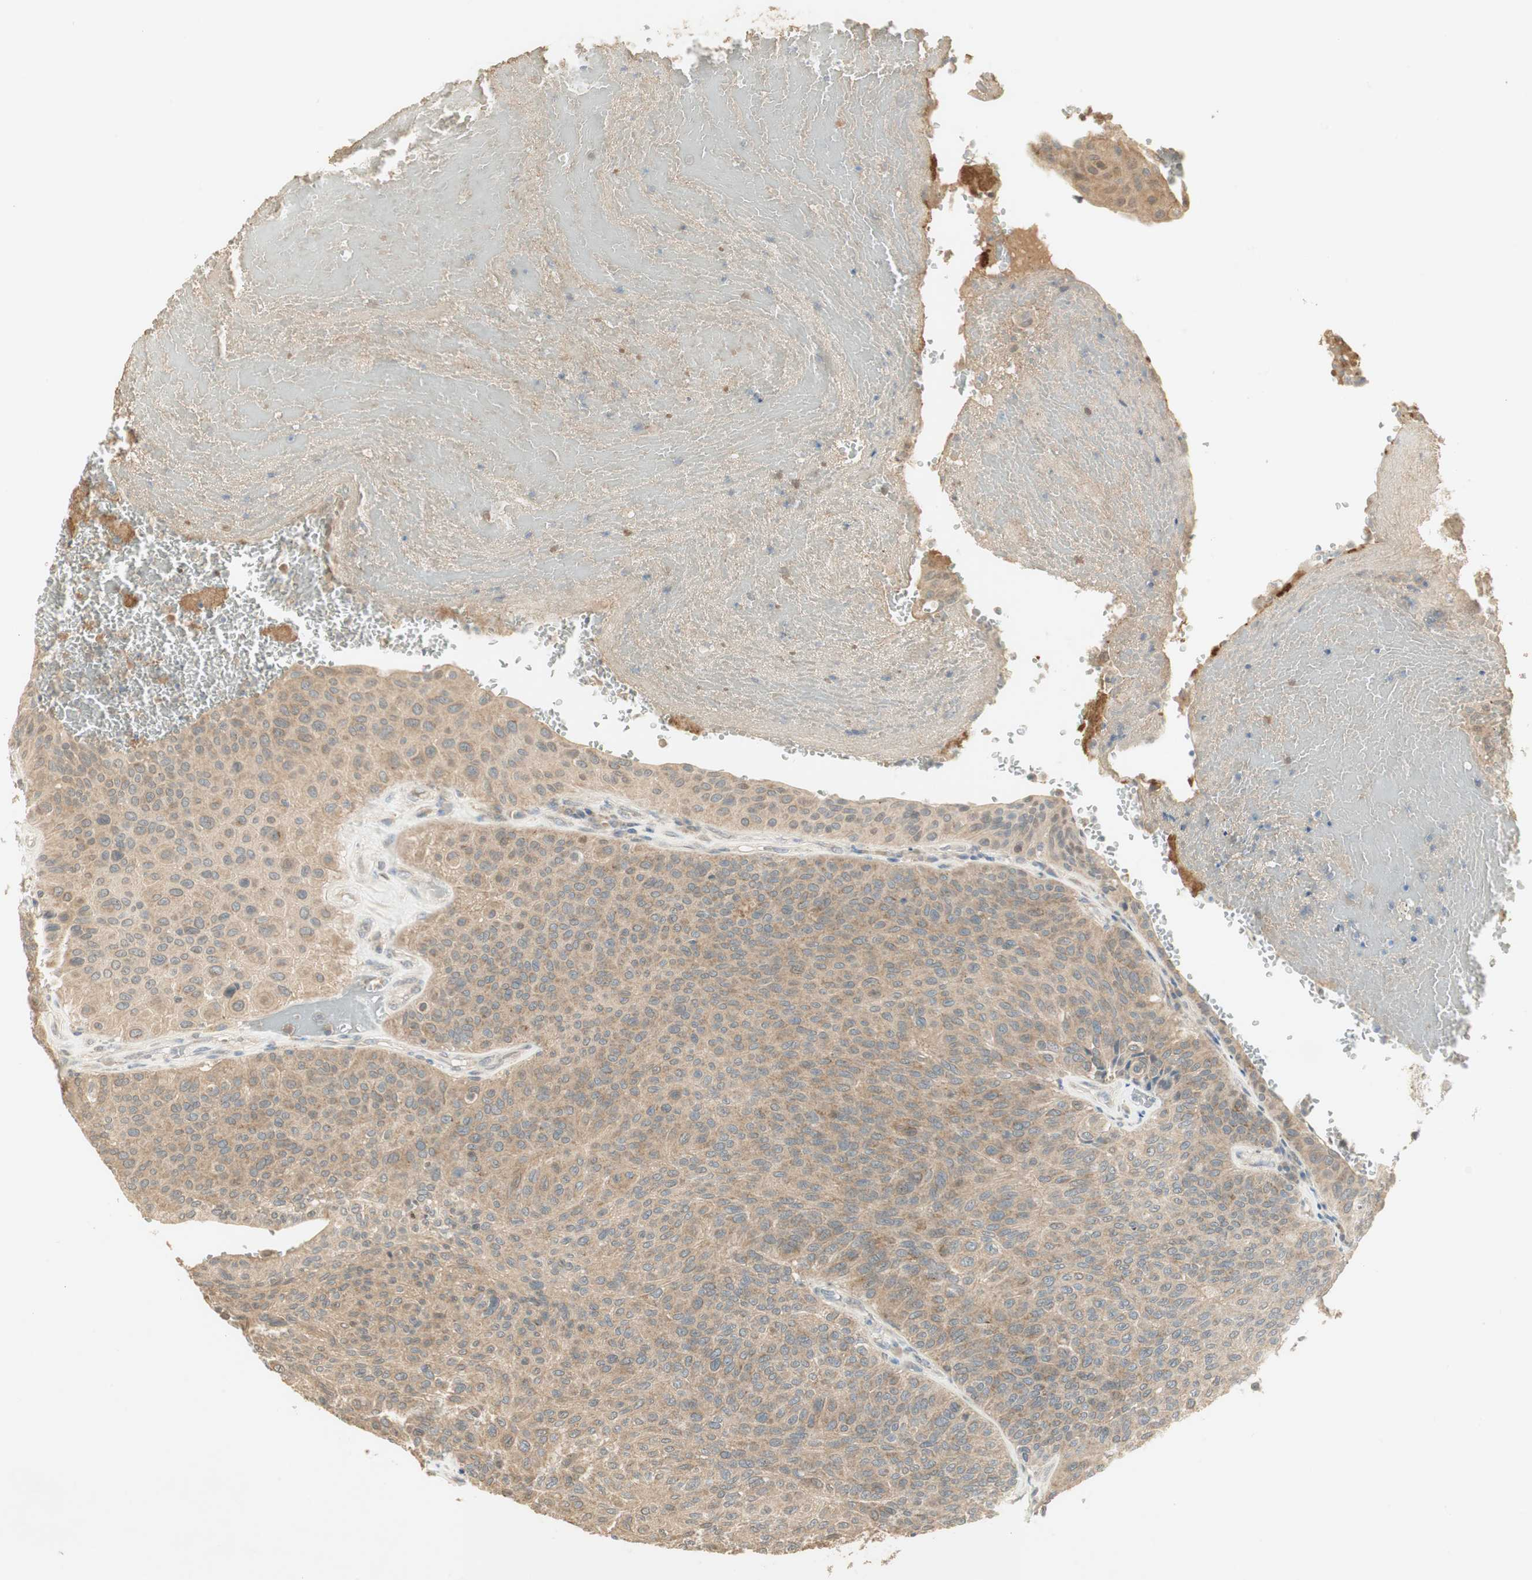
{"staining": {"intensity": "moderate", "quantity": ">75%", "location": "cytoplasmic/membranous"}, "tissue": "urothelial cancer", "cell_type": "Tumor cells", "image_type": "cancer", "snomed": [{"axis": "morphology", "description": "Urothelial carcinoma, High grade"}, {"axis": "topography", "description": "Urinary bladder"}], "caption": "This photomicrograph exhibits IHC staining of human high-grade urothelial carcinoma, with medium moderate cytoplasmic/membranous expression in about >75% of tumor cells.", "gene": "USP2", "patient": {"sex": "male", "age": 66}}